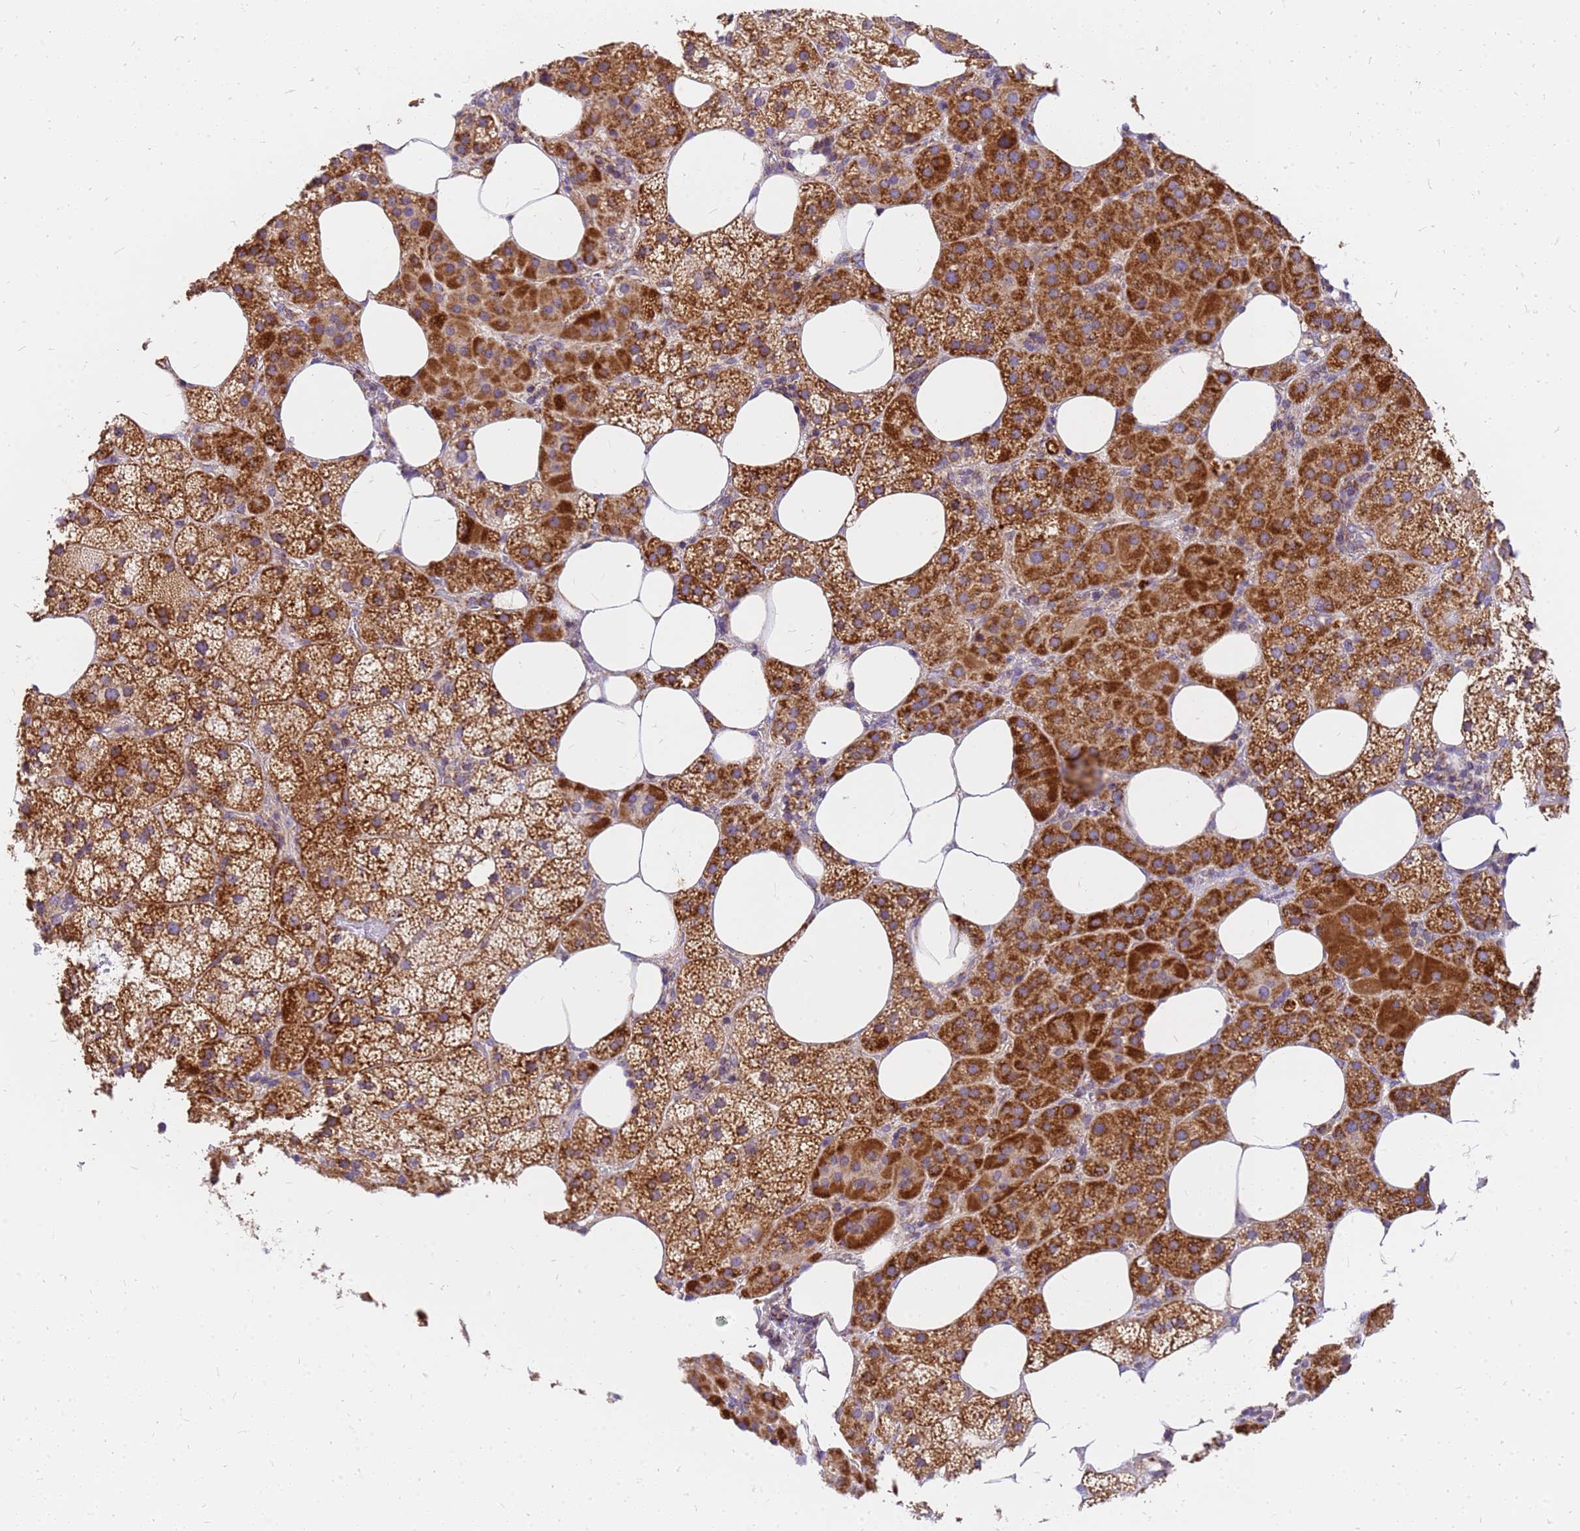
{"staining": {"intensity": "strong", "quantity": ">75%", "location": "cytoplasmic/membranous"}, "tissue": "adrenal gland", "cell_type": "Glandular cells", "image_type": "normal", "snomed": [{"axis": "morphology", "description": "Normal tissue, NOS"}, {"axis": "topography", "description": "Adrenal gland"}], "caption": "Immunohistochemistry (IHC) histopathology image of unremarkable adrenal gland stained for a protein (brown), which displays high levels of strong cytoplasmic/membranous staining in approximately >75% of glandular cells.", "gene": "MRPS26", "patient": {"sex": "female", "age": 59}}